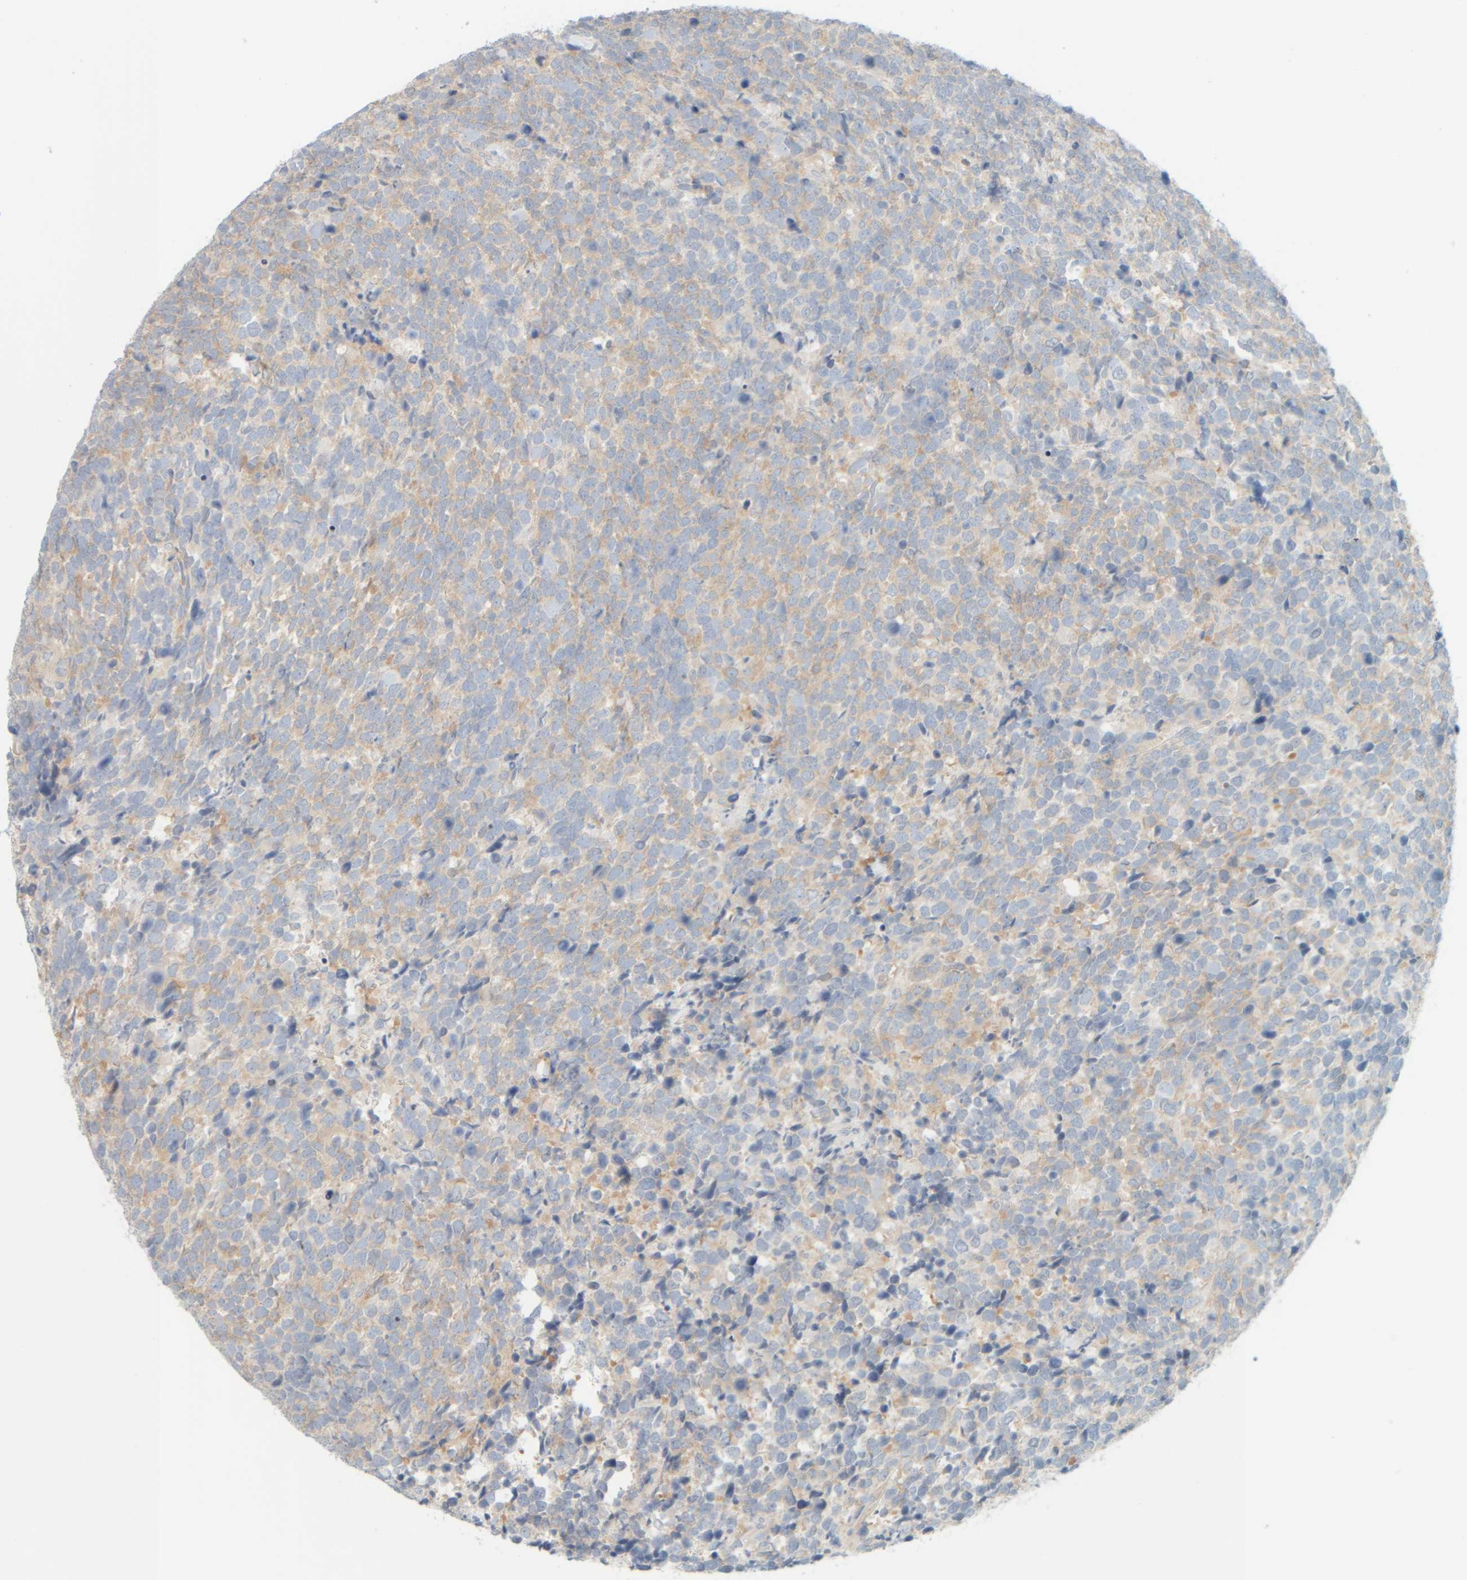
{"staining": {"intensity": "weak", "quantity": ">75%", "location": "cytoplasmic/membranous"}, "tissue": "urothelial cancer", "cell_type": "Tumor cells", "image_type": "cancer", "snomed": [{"axis": "morphology", "description": "Urothelial carcinoma, High grade"}, {"axis": "topography", "description": "Urinary bladder"}], "caption": "A photomicrograph showing weak cytoplasmic/membranous positivity in about >75% of tumor cells in urothelial carcinoma (high-grade), as visualized by brown immunohistochemical staining.", "gene": "PTGES3L-AARSD1", "patient": {"sex": "female", "age": 82}}